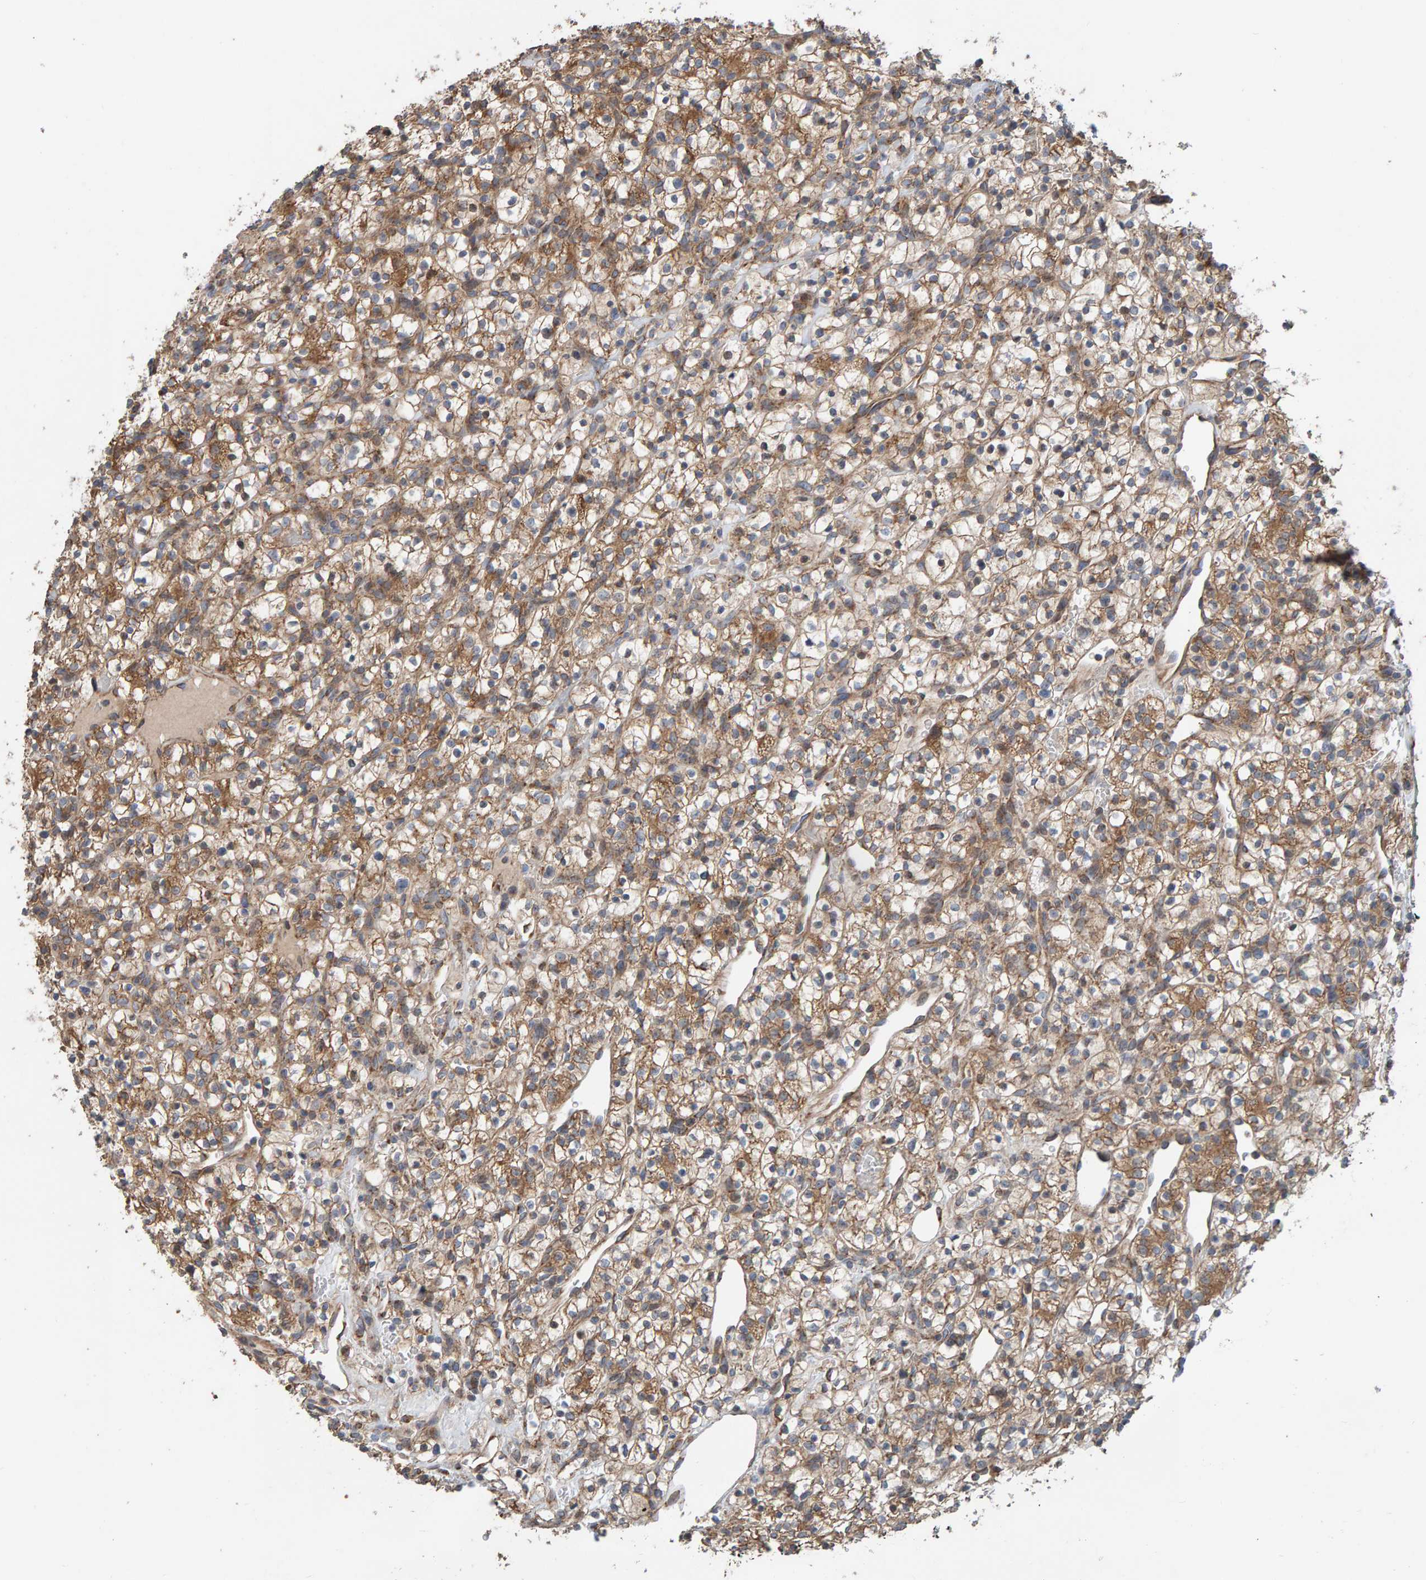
{"staining": {"intensity": "moderate", "quantity": ">75%", "location": "cytoplasmic/membranous"}, "tissue": "renal cancer", "cell_type": "Tumor cells", "image_type": "cancer", "snomed": [{"axis": "morphology", "description": "Adenocarcinoma, NOS"}, {"axis": "topography", "description": "Kidney"}], "caption": "Adenocarcinoma (renal) stained with a brown dye shows moderate cytoplasmic/membranous positive expression in about >75% of tumor cells.", "gene": "MRPL45", "patient": {"sex": "female", "age": 57}}